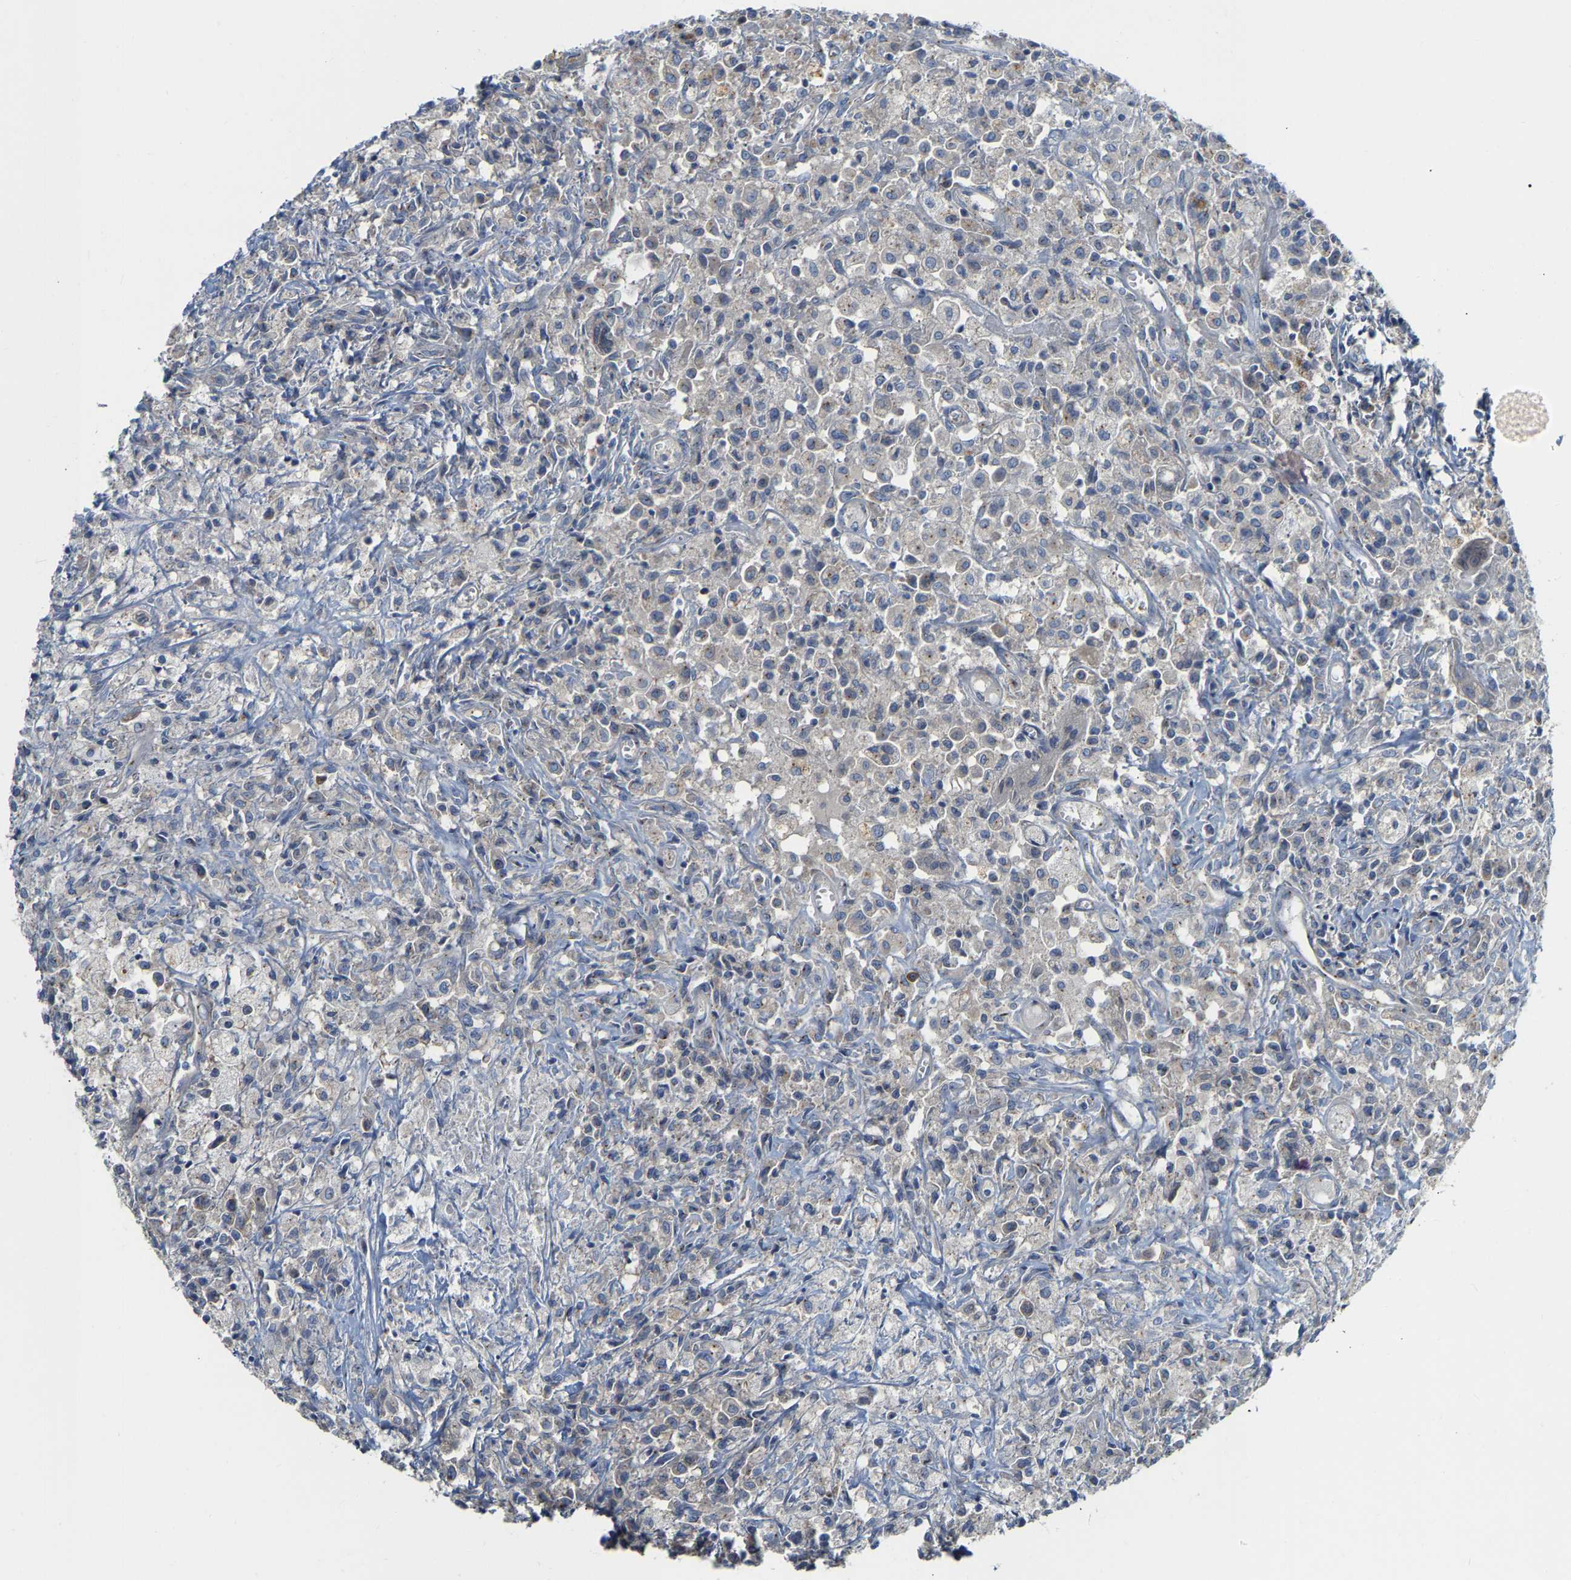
{"staining": {"intensity": "negative", "quantity": "none", "location": "none"}, "tissue": "testis cancer", "cell_type": "Tumor cells", "image_type": "cancer", "snomed": [{"axis": "morphology", "description": "Carcinoma, Embryonal, NOS"}, {"axis": "topography", "description": "Testis"}], "caption": "An image of human embryonal carcinoma (testis) is negative for staining in tumor cells.", "gene": "PCNT", "patient": {"sex": "male", "age": 2}}